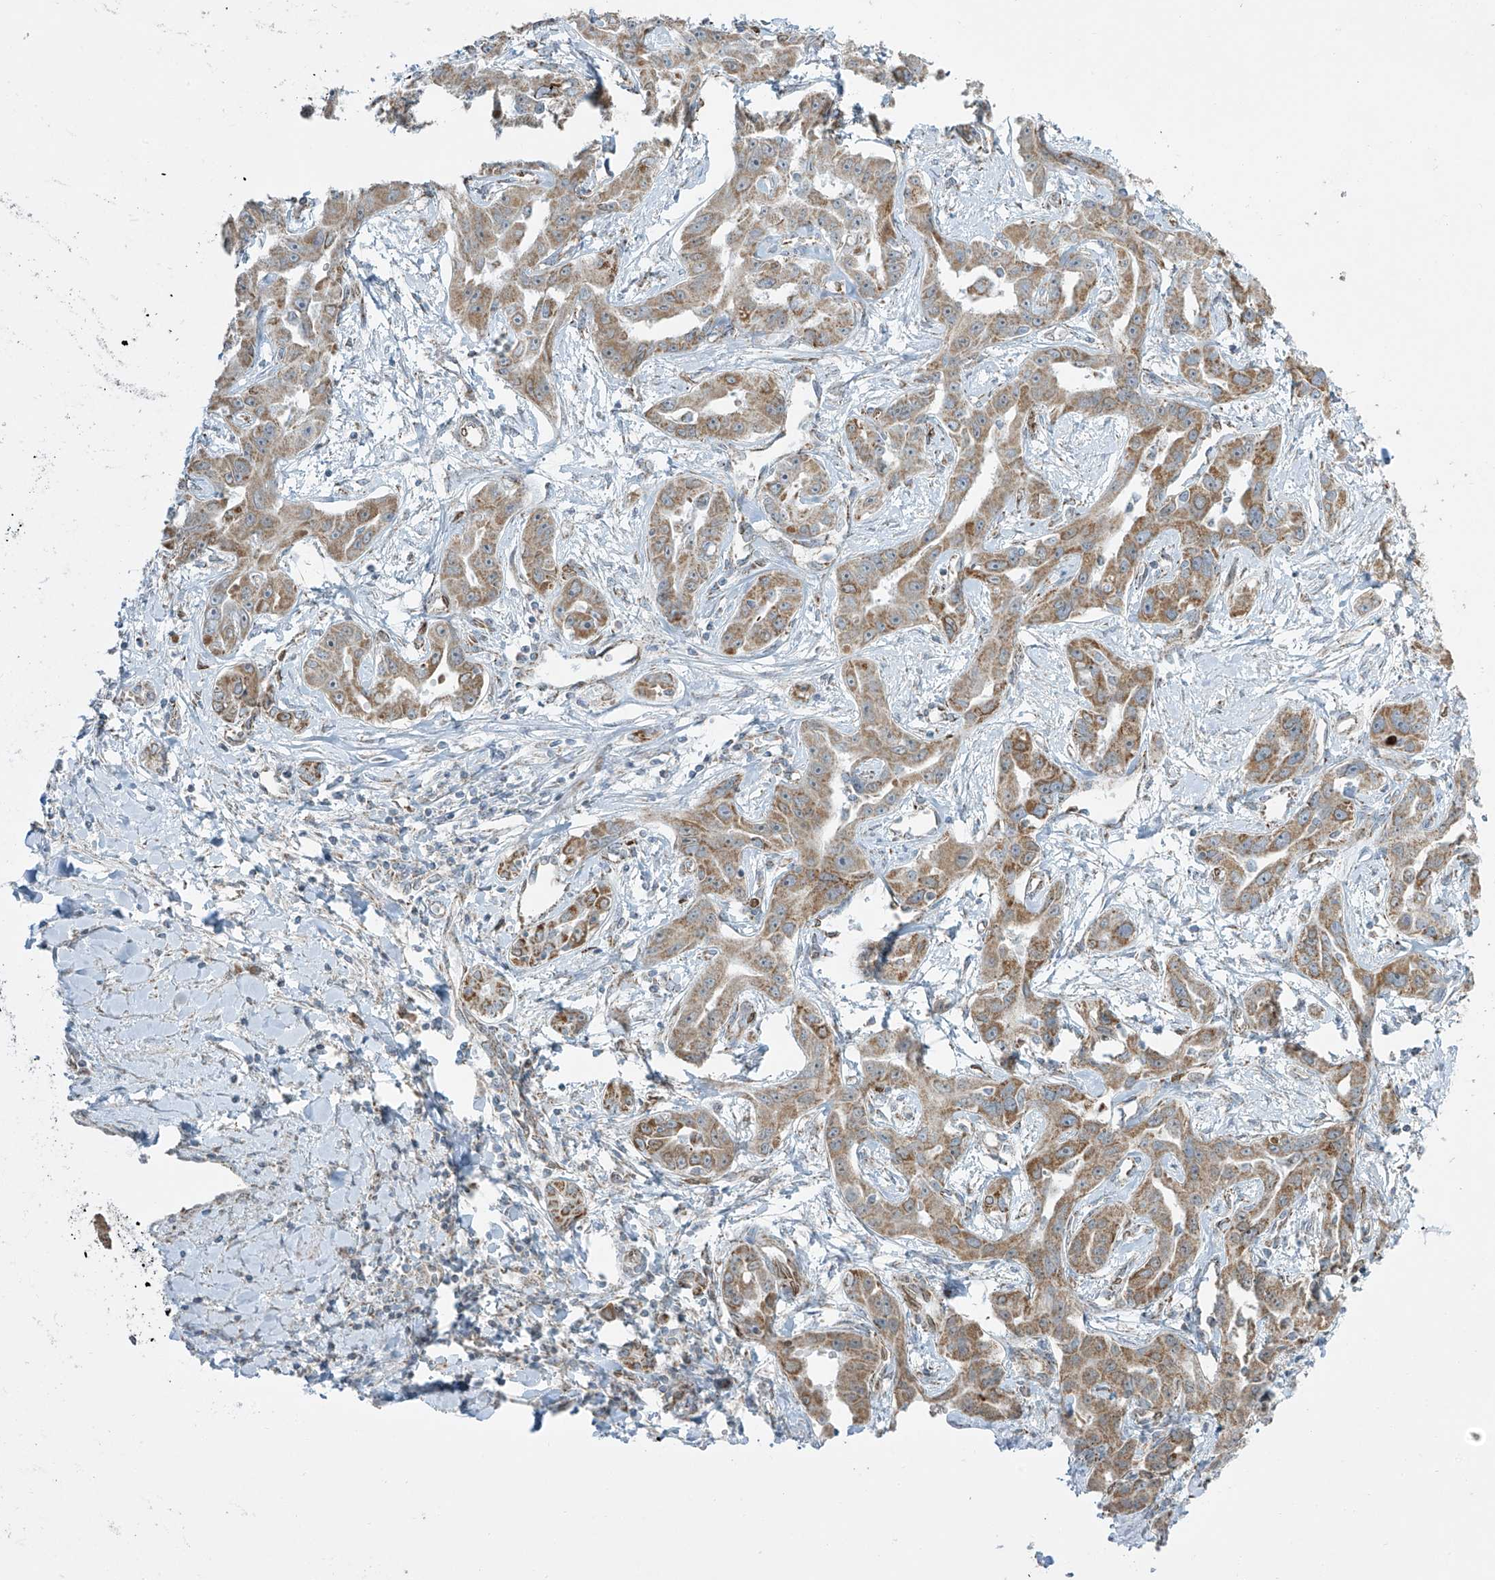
{"staining": {"intensity": "moderate", "quantity": ">75%", "location": "cytoplasmic/membranous,nuclear"}, "tissue": "liver cancer", "cell_type": "Tumor cells", "image_type": "cancer", "snomed": [{"axis": "morphology", "description": "Cholangiocarcinoma"}, {"axis": "topography", "description": "Liver"}], "caption": "The immunohistochemical stain labels moderate cytoplasmic/membranous and nuclear staining in tumor cells of liver cancer tissue.", "gene": "SMDT1", "patient": {"sex": "male", "age": 59}}